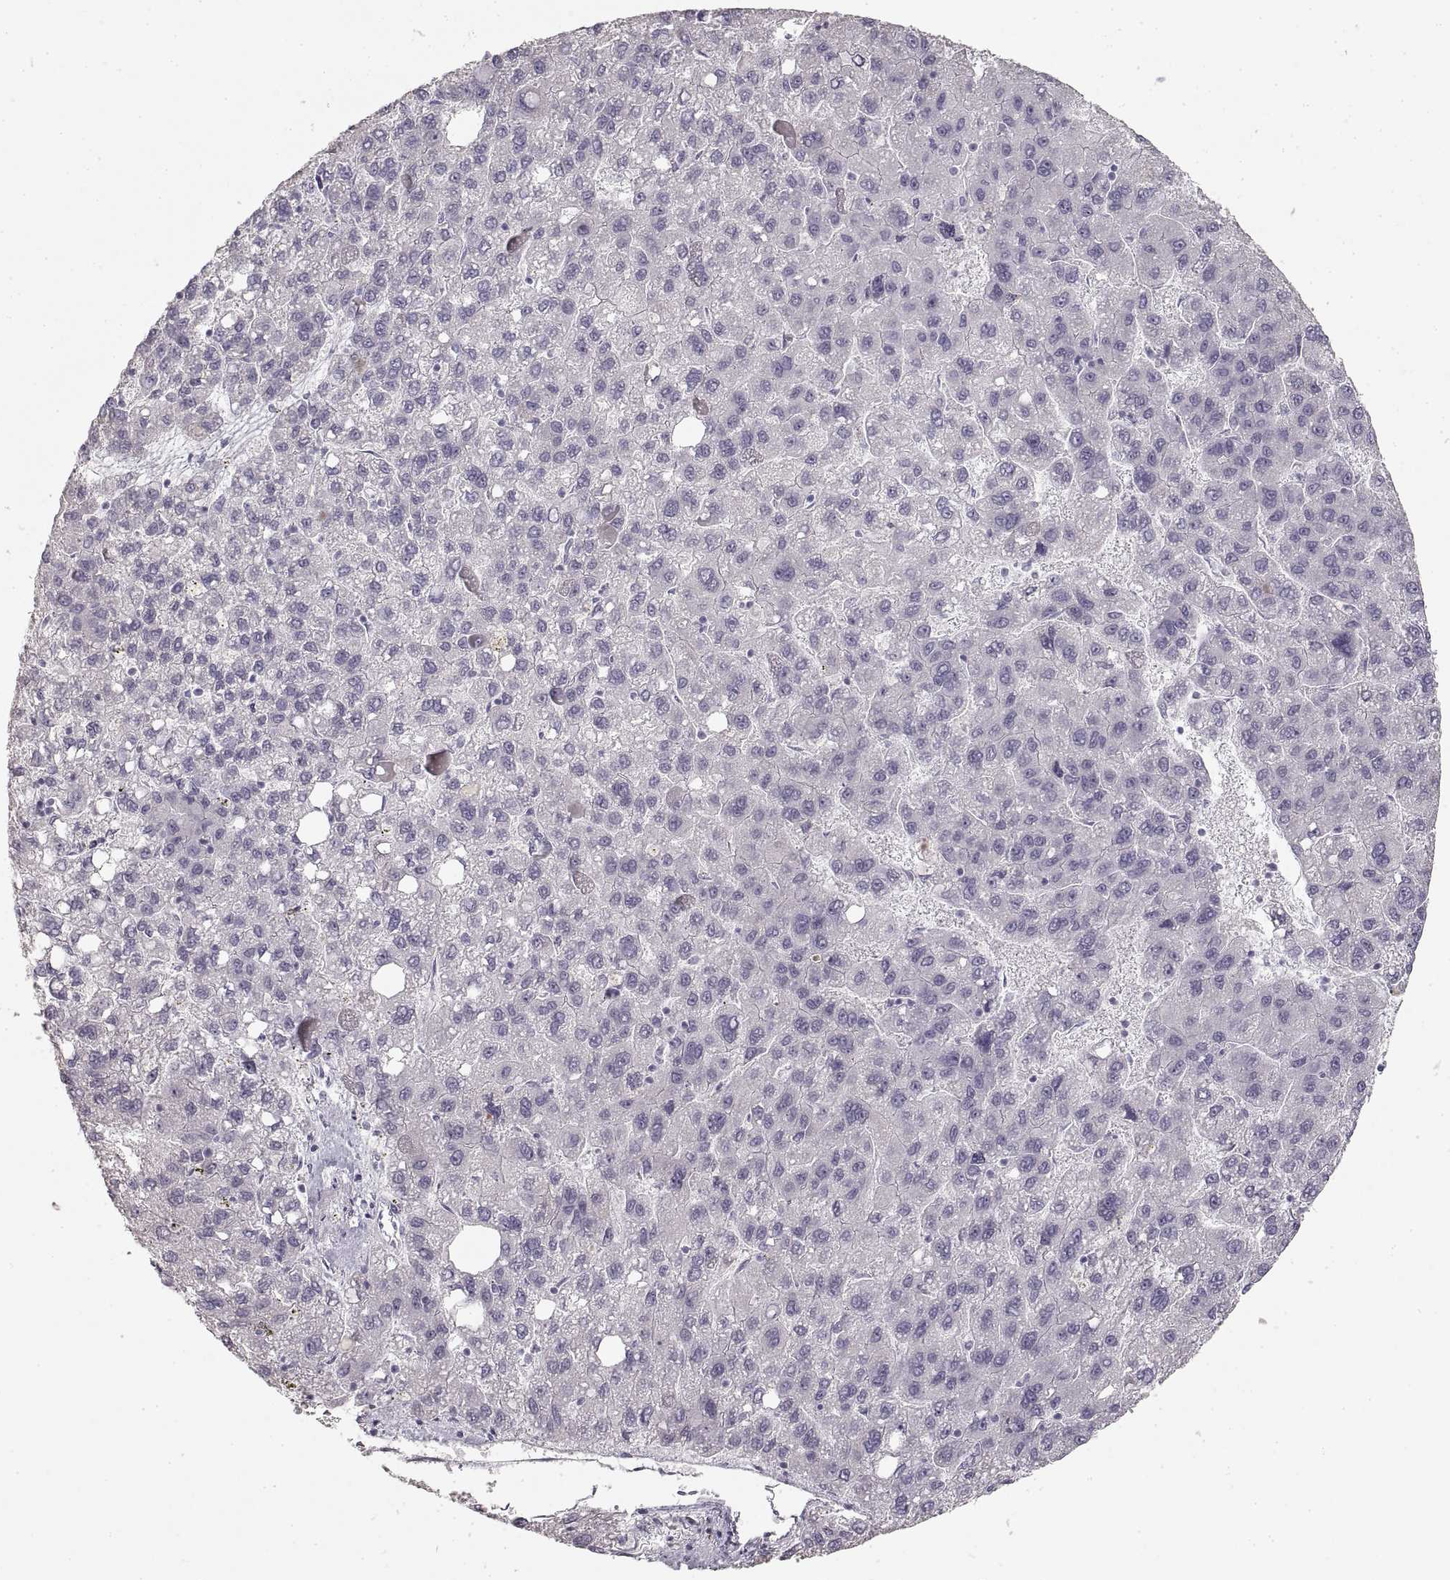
{"staining": {"intensity": "negative", "quantity": "none", "location": "none"}, "tissue": "liver cancer", "cell_type": "Tumor cells", "image_type": "cancer", "snomed": [{"axis": "morphology", "description": "Carcinoma, Hepatocellular, NOS"}, {"axis": "topography", "description": "Liver"}], "caption": "This is a histopathology image of immunohistochemistry (IHC) staining of liver cancer (hepatocellular carcinoma), which shows no positivity in tumor cells. (DAB immunohistochemistry (IHC), high magnification).", "gene": "ZP3", "patient": {"sex": "female", "age": 82}}